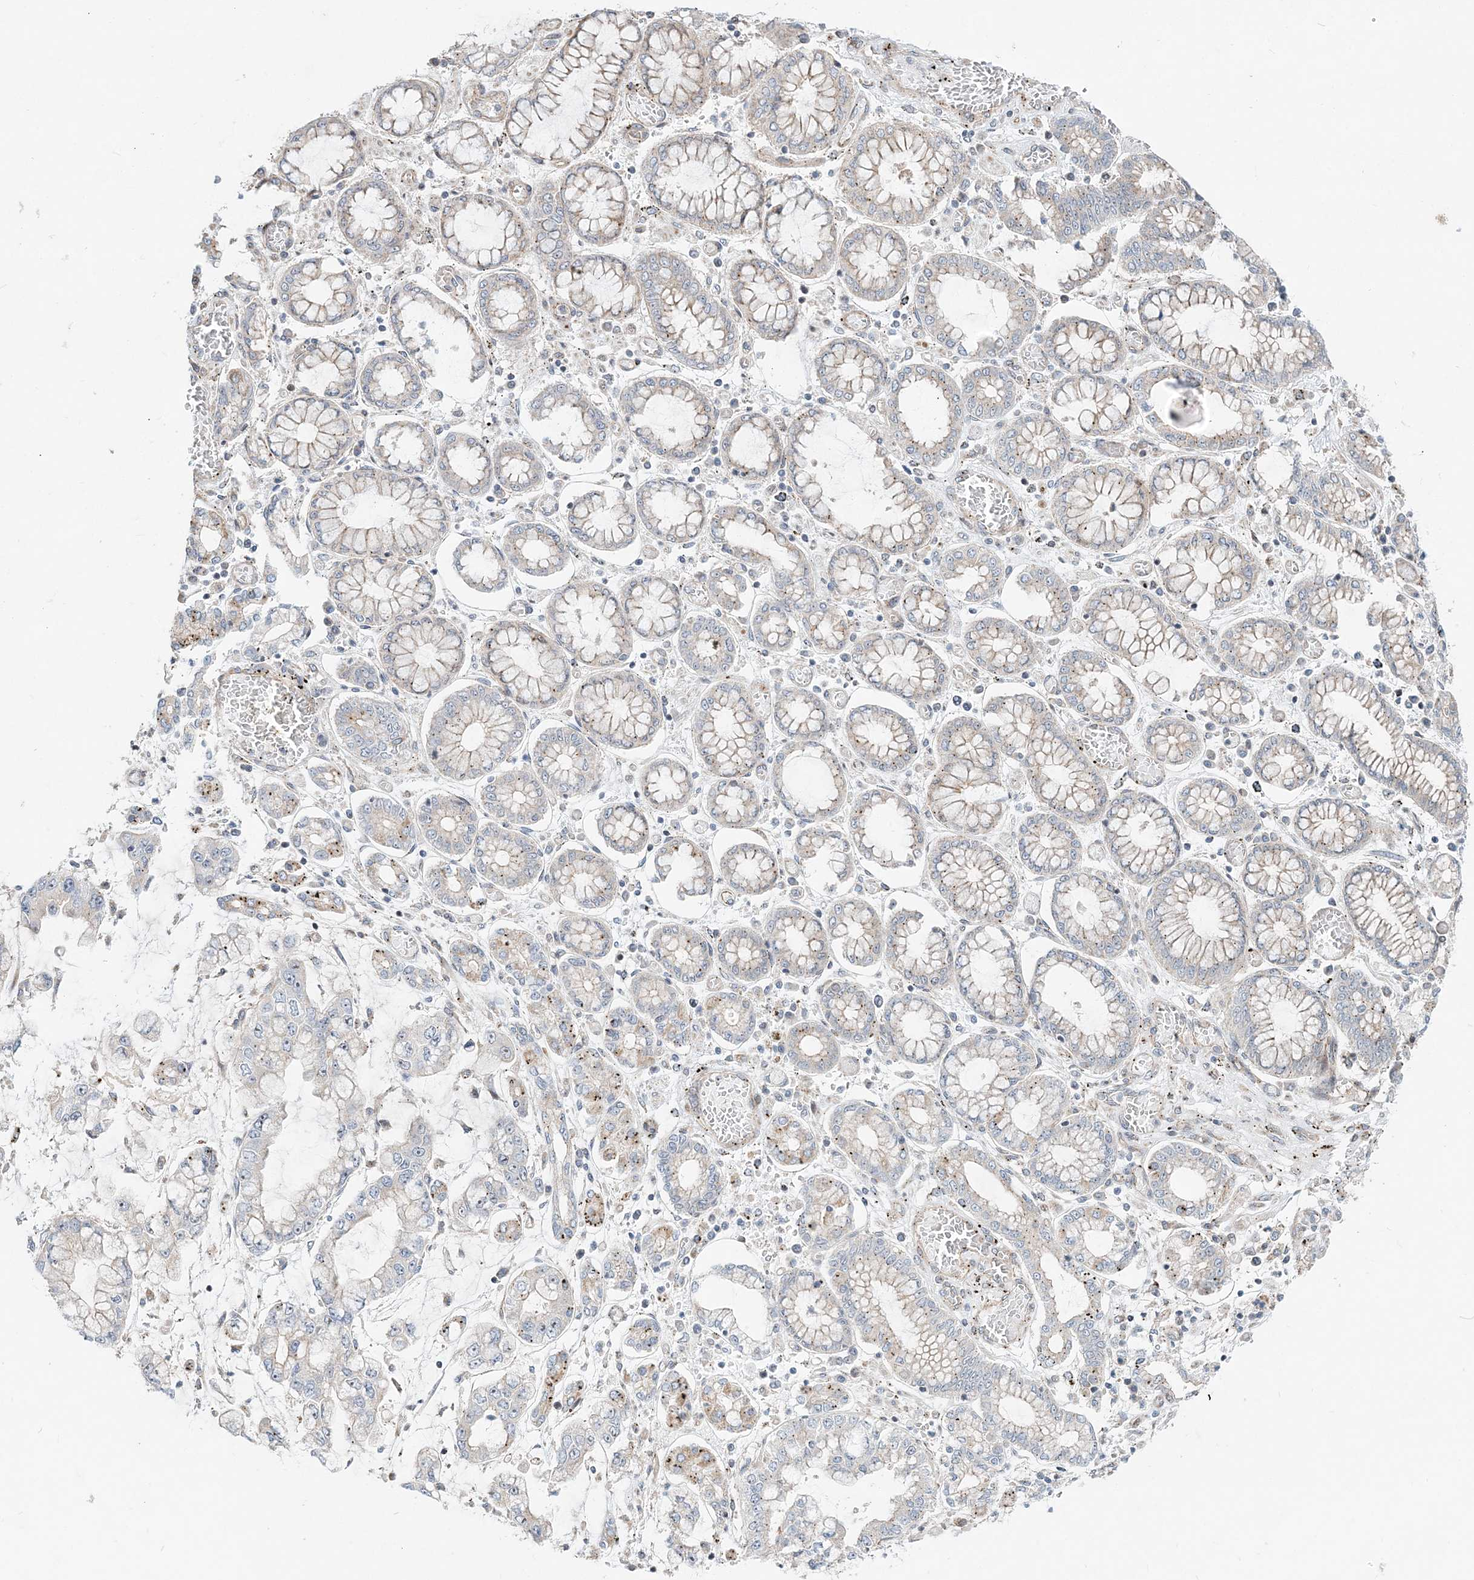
{"staining": {"intensity": "weak", "quantity": "<25%", "location": "nuclear"}, "tissue": "stomach cancer", "cell_type": "Tumor cells", "image_type": "cancer", "snomed": [{"axis": "morphology", "description": "Normal tissue, NOS"}, {"axis": "morphology", "description": "Adenocarcinoma, NOS"}, {"axis": "topography", "description": "Stomach, upper"}, {"axis": "topography", "description": "Stomach"}], "caption": "Immunohistochemistry micrograph of neoplastic tissue: human stomach adenocarcinoma stained with DAB displays no significant protein expression in tumor cells. (Stains: DAB (3,3'-diaminobenzidine) IHC with hematoxylin counter stain, Microscopy: brightfield microscopy at high magnification).", "gene": "CXXC5", "patient": {"sex": "male", "age": 76}}